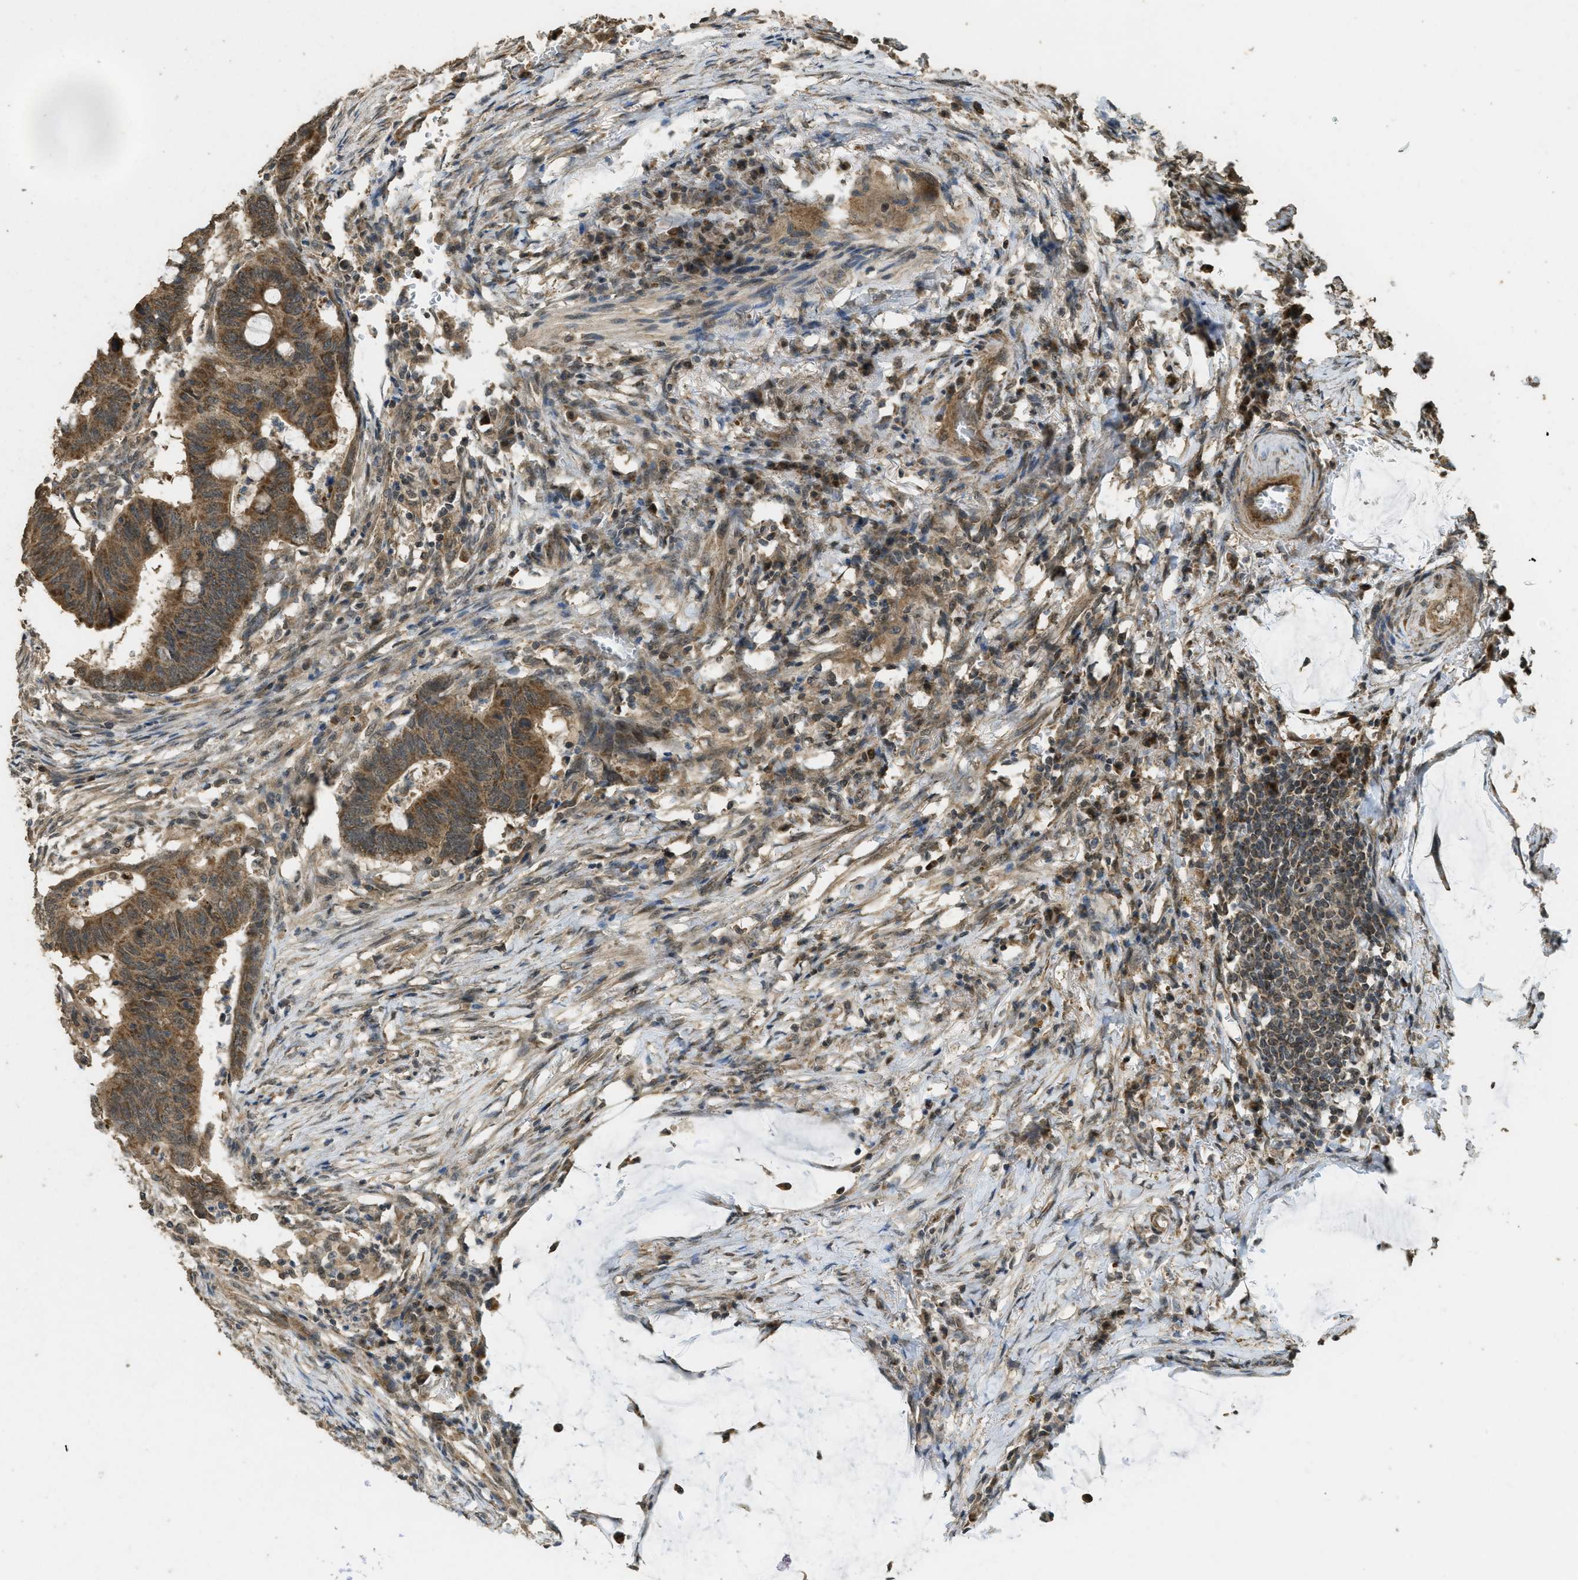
{"staining": {"intensity": "moderate", "quantity": ">75%", "location": "cytoplasmic/membranous"}, "tissue": "colorectal cancer", "cell_type": "Tumor cells", "image_type": "cancer", "snomed": [{"axis": "morphology", "description": "Normal tissue, NOS"}, {"axis": "morphology", "description": "Adenocarcinoma, NOS"}, {"axis": "topography", "description": "Rectum"}, {"axis": "topography", "description": "Peripheral nerve tissue"}], "caption": "Immunohistochemistry (IHC) micrograph of neoplastic tissue: human colorectal adenocarcinoma stained using immunohistochemistry (IHC) demonstrates medium levels of moderate protein expression localized specifically in the cytoplasmic/membranous of tumor cells, appearing as a cytoplasmic/membranous brown color.", "gene": "CTPS1", "patient": {"sex": "male", "age": 92}}